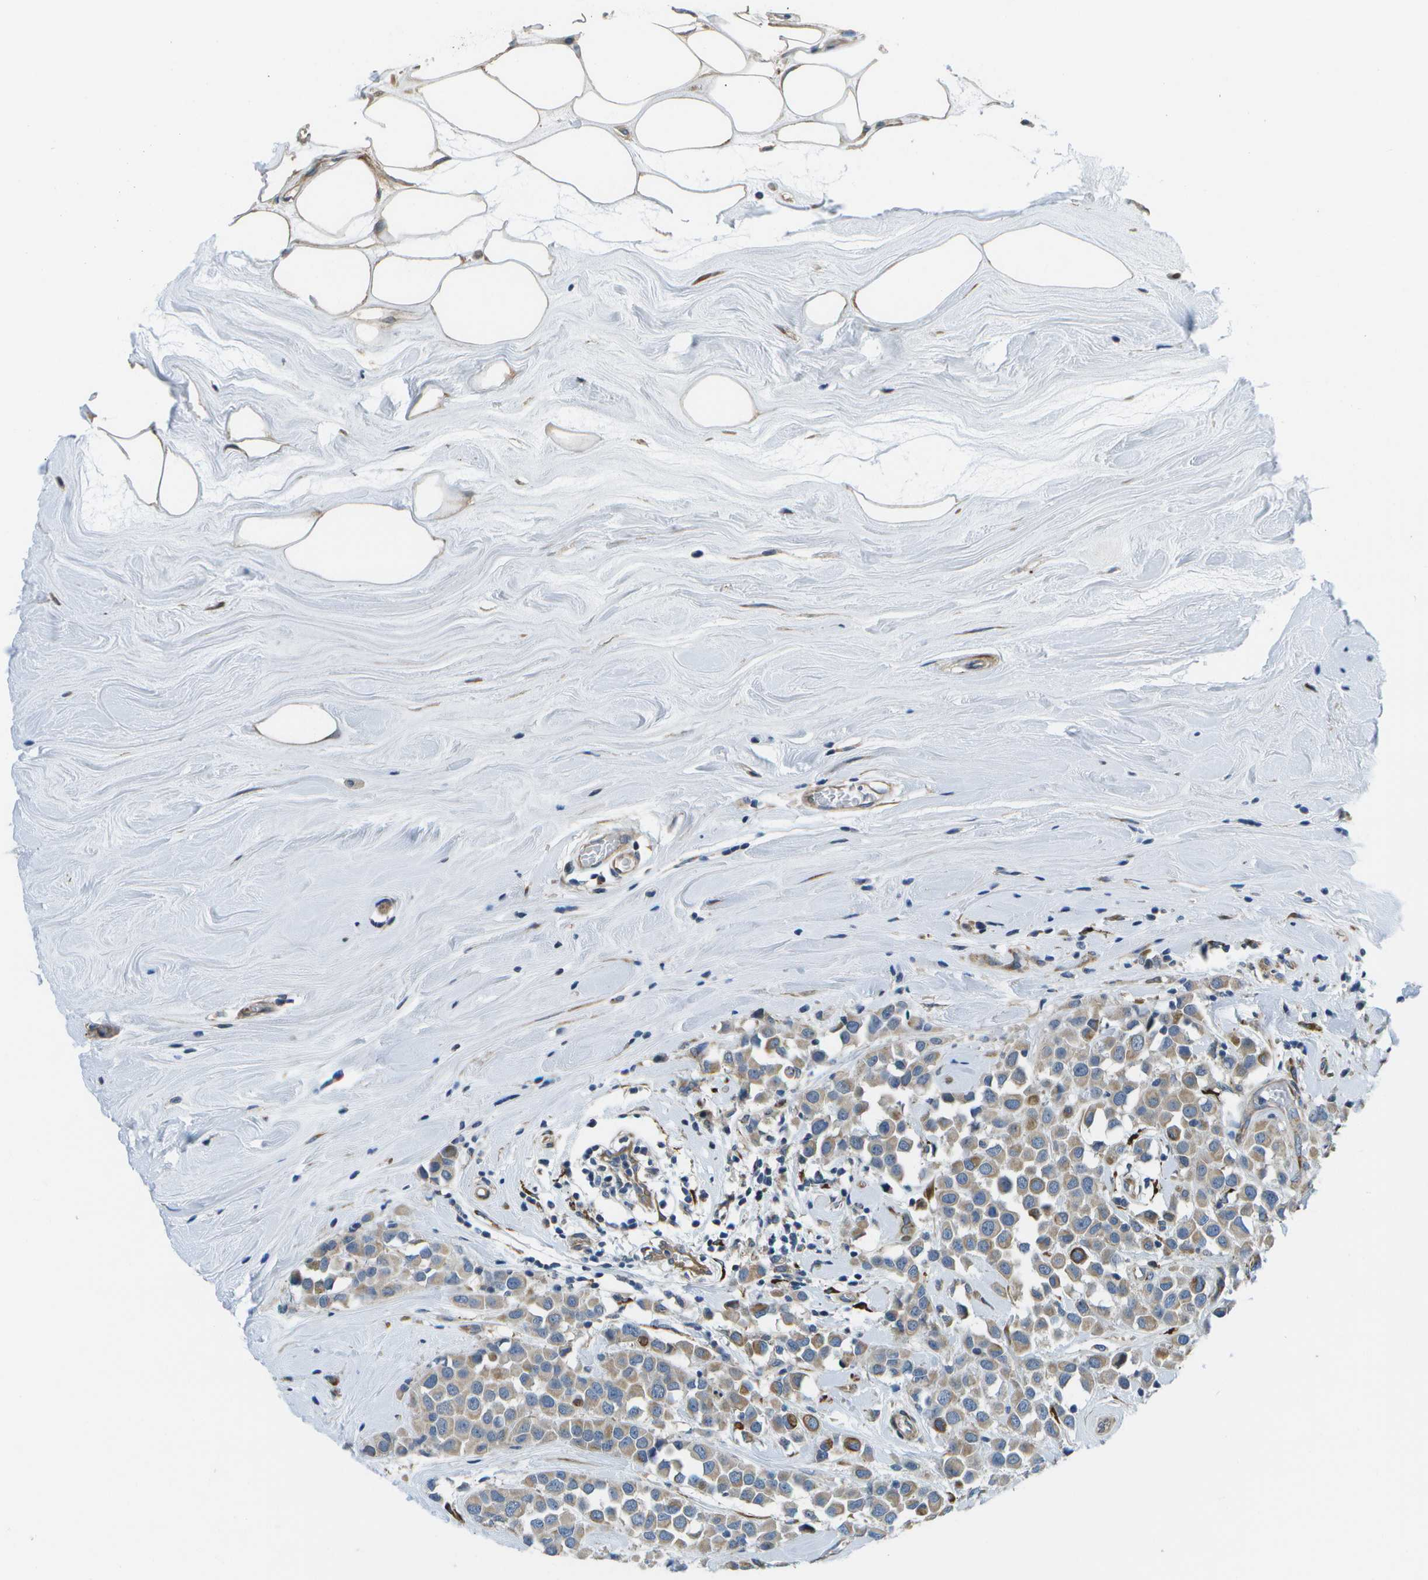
{"staining": {"intensity": "moderate", "quantity": "25%-75%", "location": "cytoplasmic/membranous"}, "tissue": "breast cancer", "cell_type": "Tumor cells", "image_type": "cancer", "snomed": [{"axis": "morphology", "description": "Duct carcinoma"}, {"axis": "topography", "description": "Breast"}], "caption": "Intraductal carcinoma (breast) stained with immunohistochemistry (IHC) demonstrates moderate cytoplasmic/membranous staining in approximately 25%-75% of tumor cells.", "gene": "P3H1", "patient": {"sex": "female", "age": 61}}